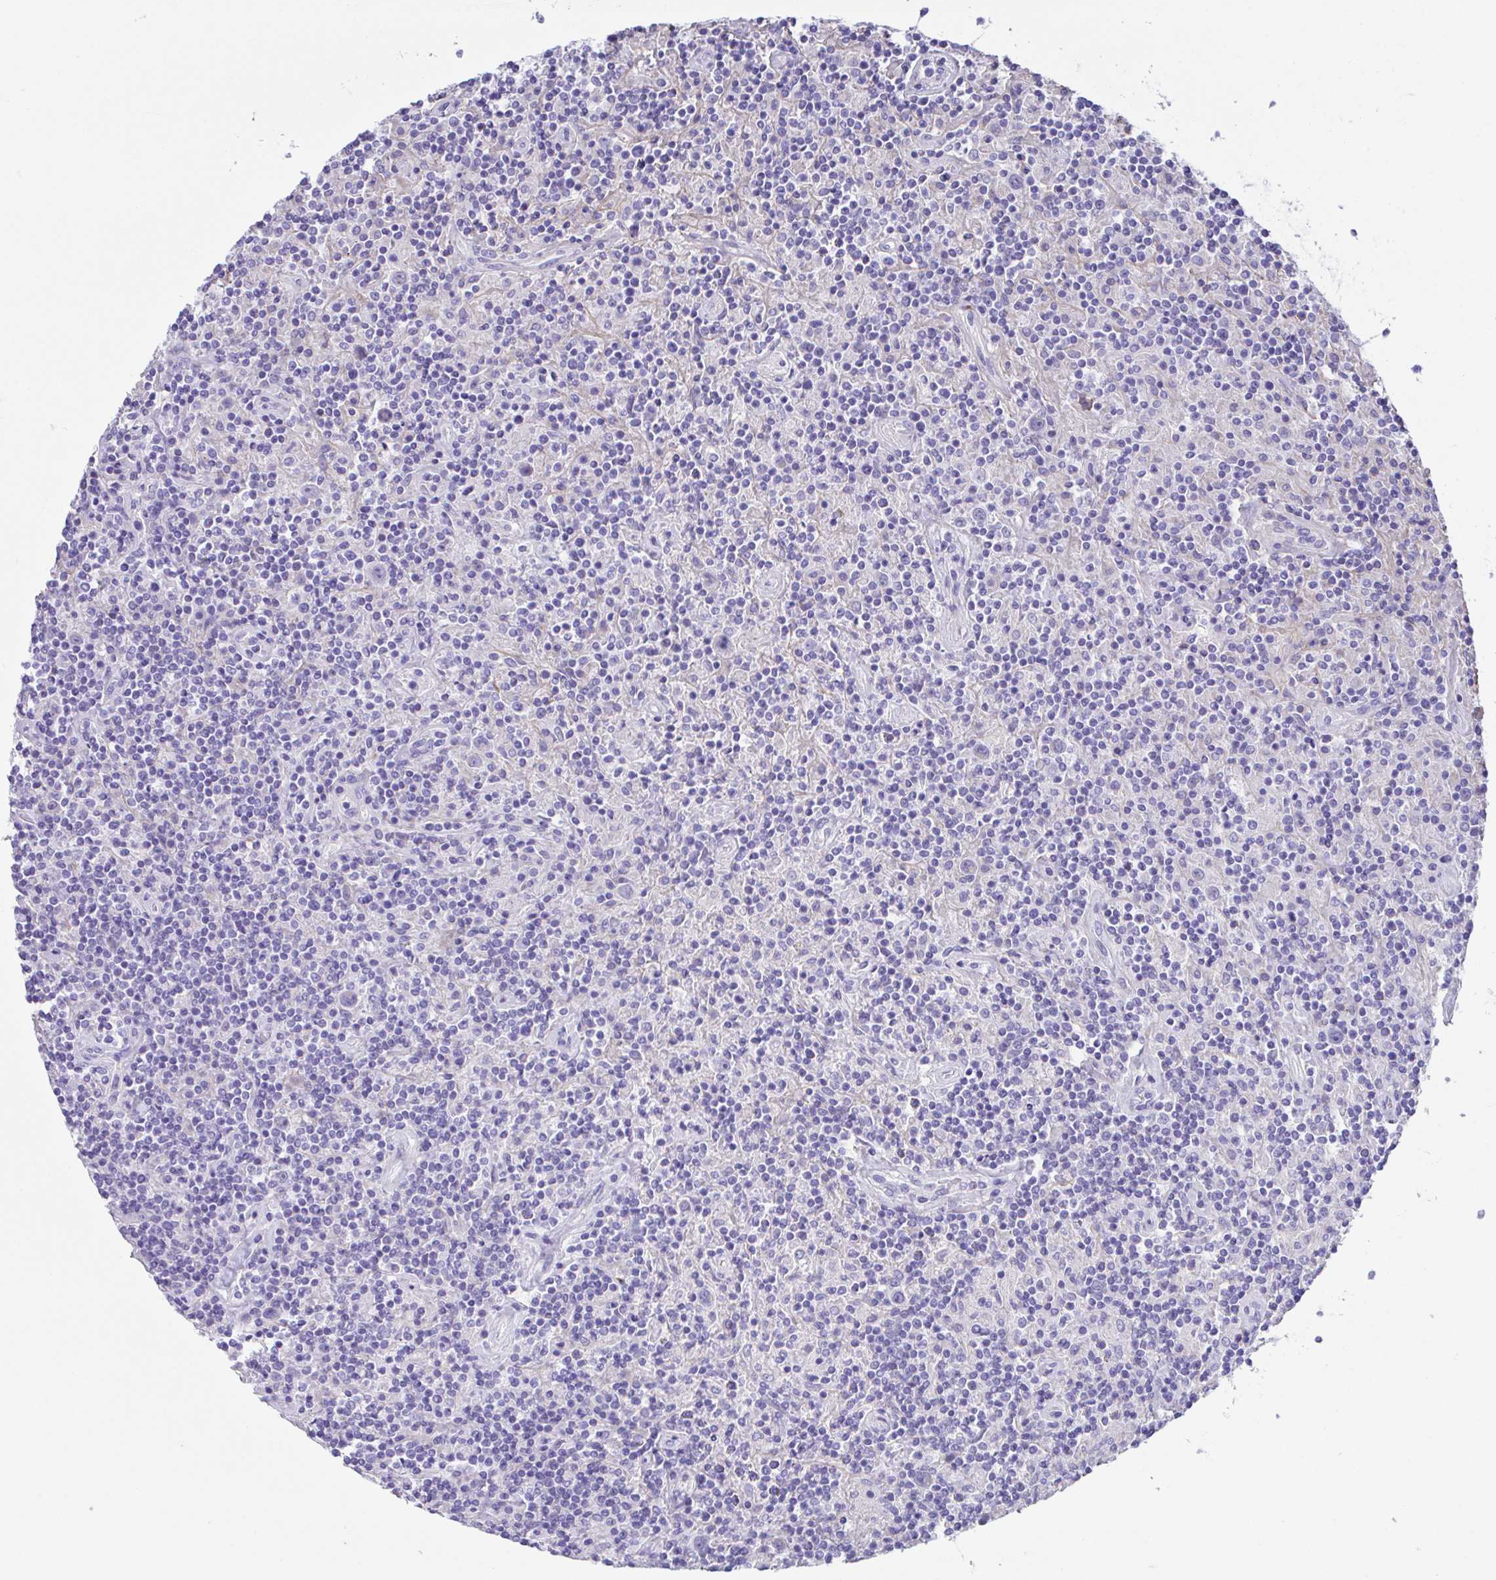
{"staining": {"intensity": "negative", "quantity": "none", "location": "none"}, "tissue": "lymphoma", "cell_type": "Tumor cells", "image_type": "cancer", "snomed": [{"axis": "morphology", "description": "Hodgkin's disease, NOS"}, {"axis": "topography", "description": "Lymph node"}], "caption": "Human Hodgkin's disease stained for a protein using immunohistochemistry (IHC) reveals no expression in tumor cells.", "gene": "SLC16A6", "patient": {"sex": "male", "age": 70}}